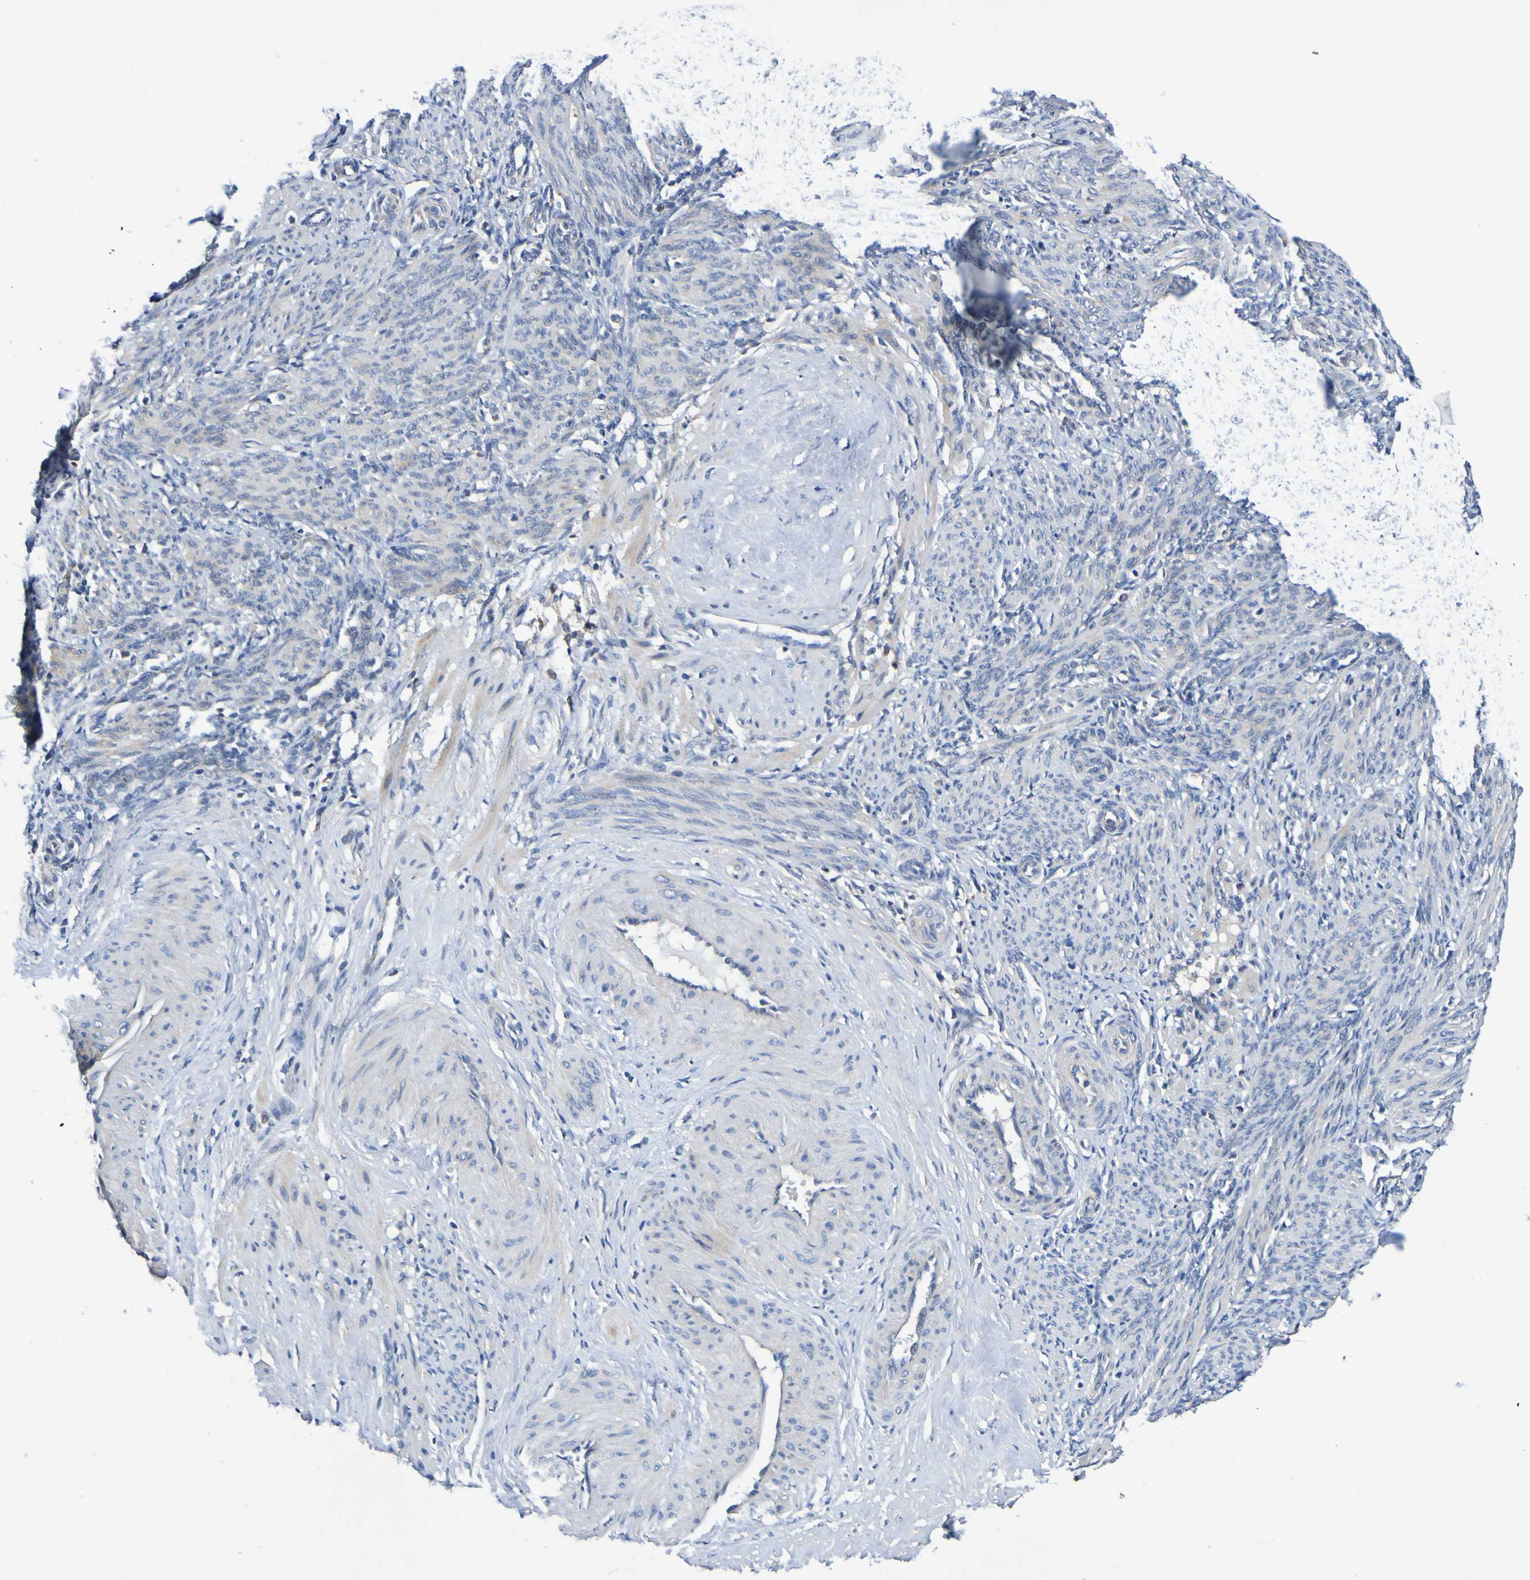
{"staining": {"intensity": "weak", "quantity": ">75%", "location": "cytoplasmic/membranous"}, "tissue": "smooth muscle", "cell_type": "Smooth muscle cells", "image_type": "normal", "snomed": [{"axis": "morphology", "description": "Normal tissue, NOS"}, {"axis": "topography", "description": "Endometrium"}], "caption": "Protein positivity by IHC demonstrates weak cytoplasmic/membranous positivity in about >75% of smooth muscle cells in benign smooth muscle.", "gene": "METAP2", "patient": {"sex": "female", "age": 33}}